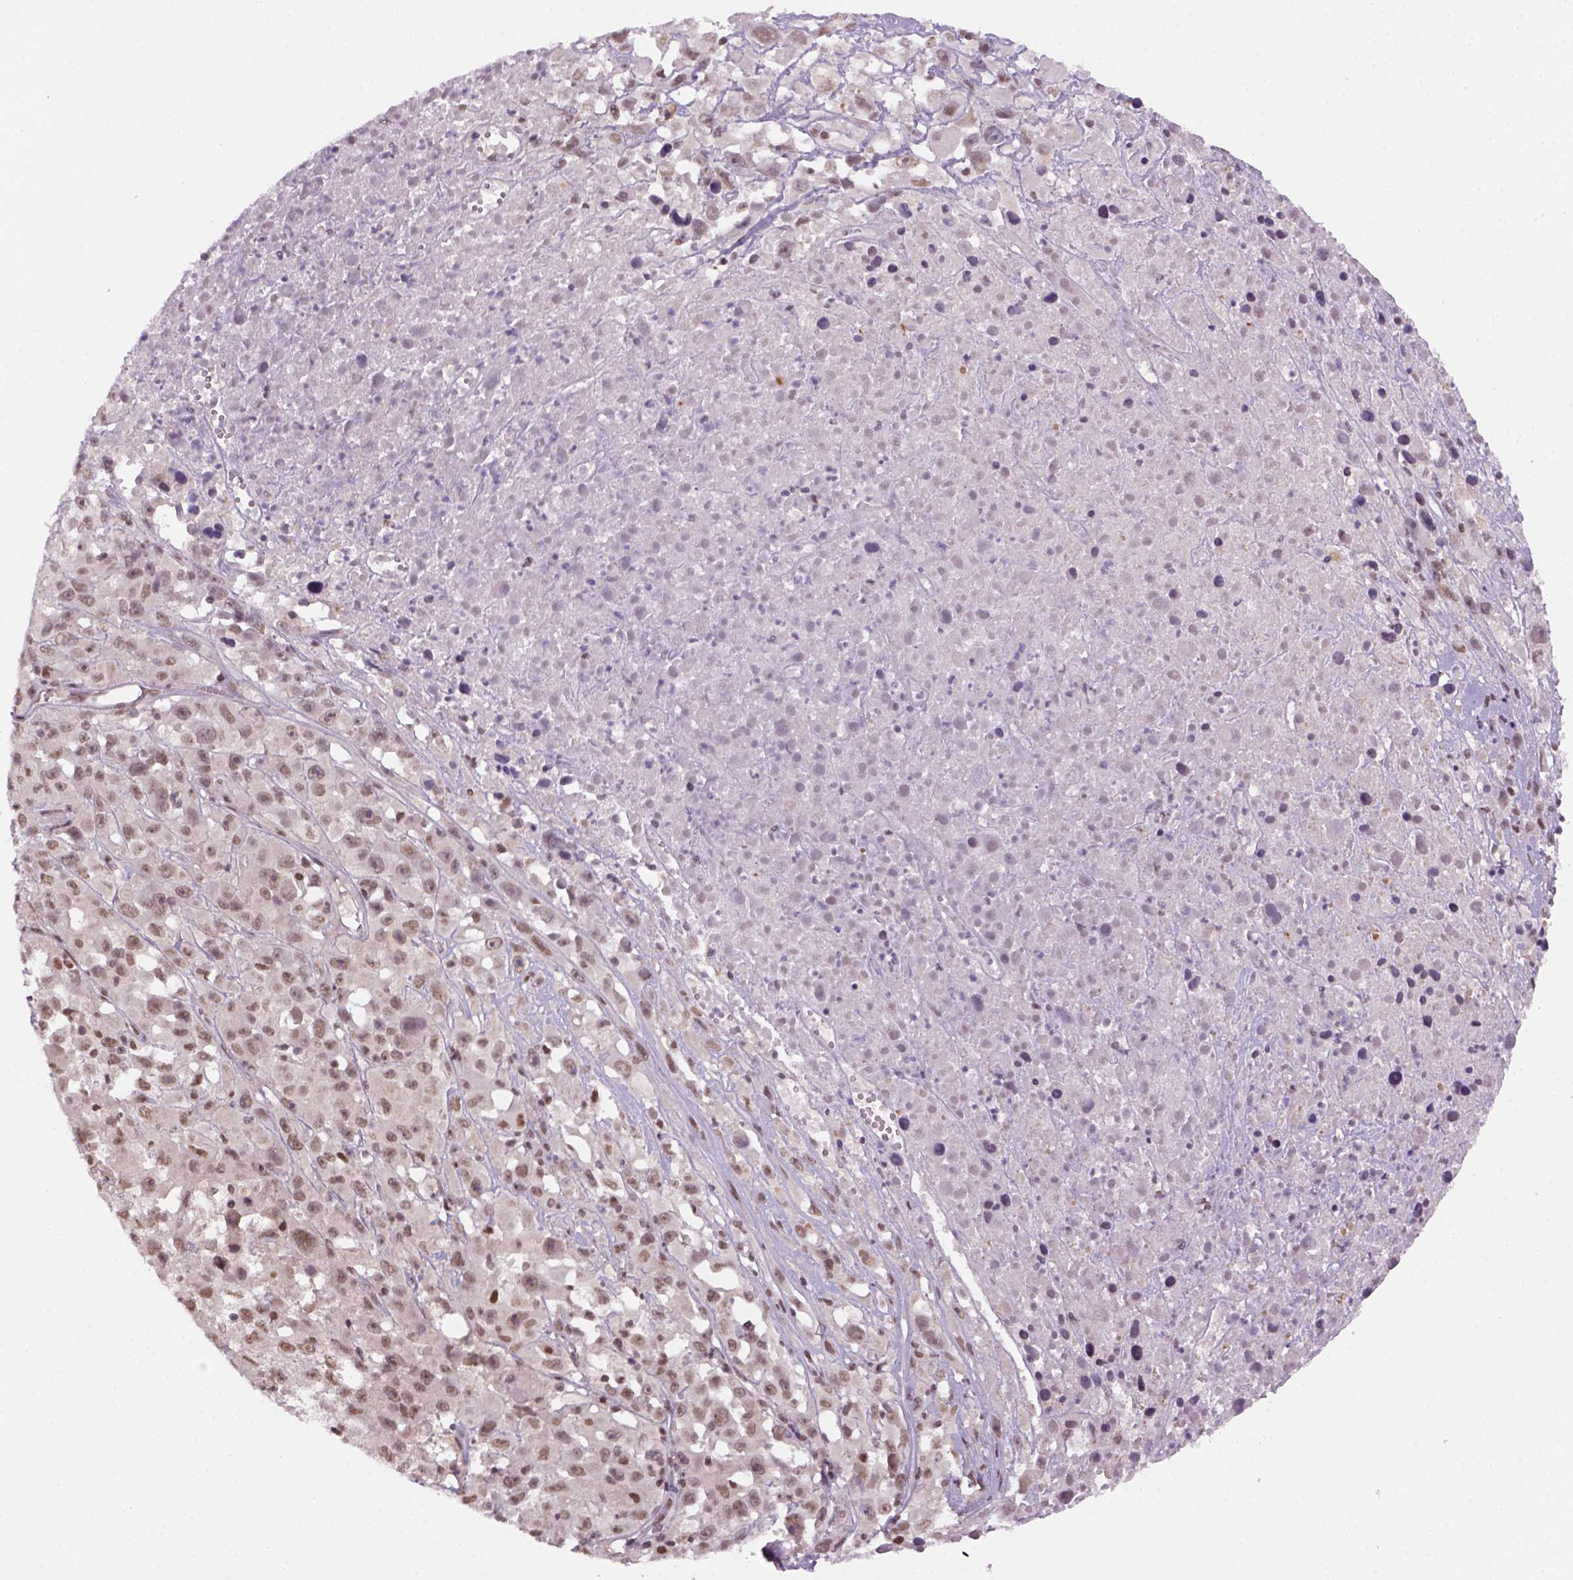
{"staining": {"intensity": "moderate", "quantity": ">75%", "location": "nuclear"}, "tissue": "melanoma", "cell_type": "Tumor cells", "image_type": "cancer", "snomed": [{"axis": "morphology", "description": "Malignant melanoma, Metastatic site"}, {"axis": "topography", "description": "Soft tissue"}], "caption": "Immunohistochemistry (IHC) staining of malignant melanoma (metastatic site), which demonstrates medium levels of moderate nuclear staining in approximately >75% of tumor cells indicating moderate nuclear protein positivity. The staining was performed using DAB (brown) for protein detection and nuclei were counterstained in hematoxylin (blue).", "gene": "GOT1", "patient": {"sex": "male", "age": 50}}